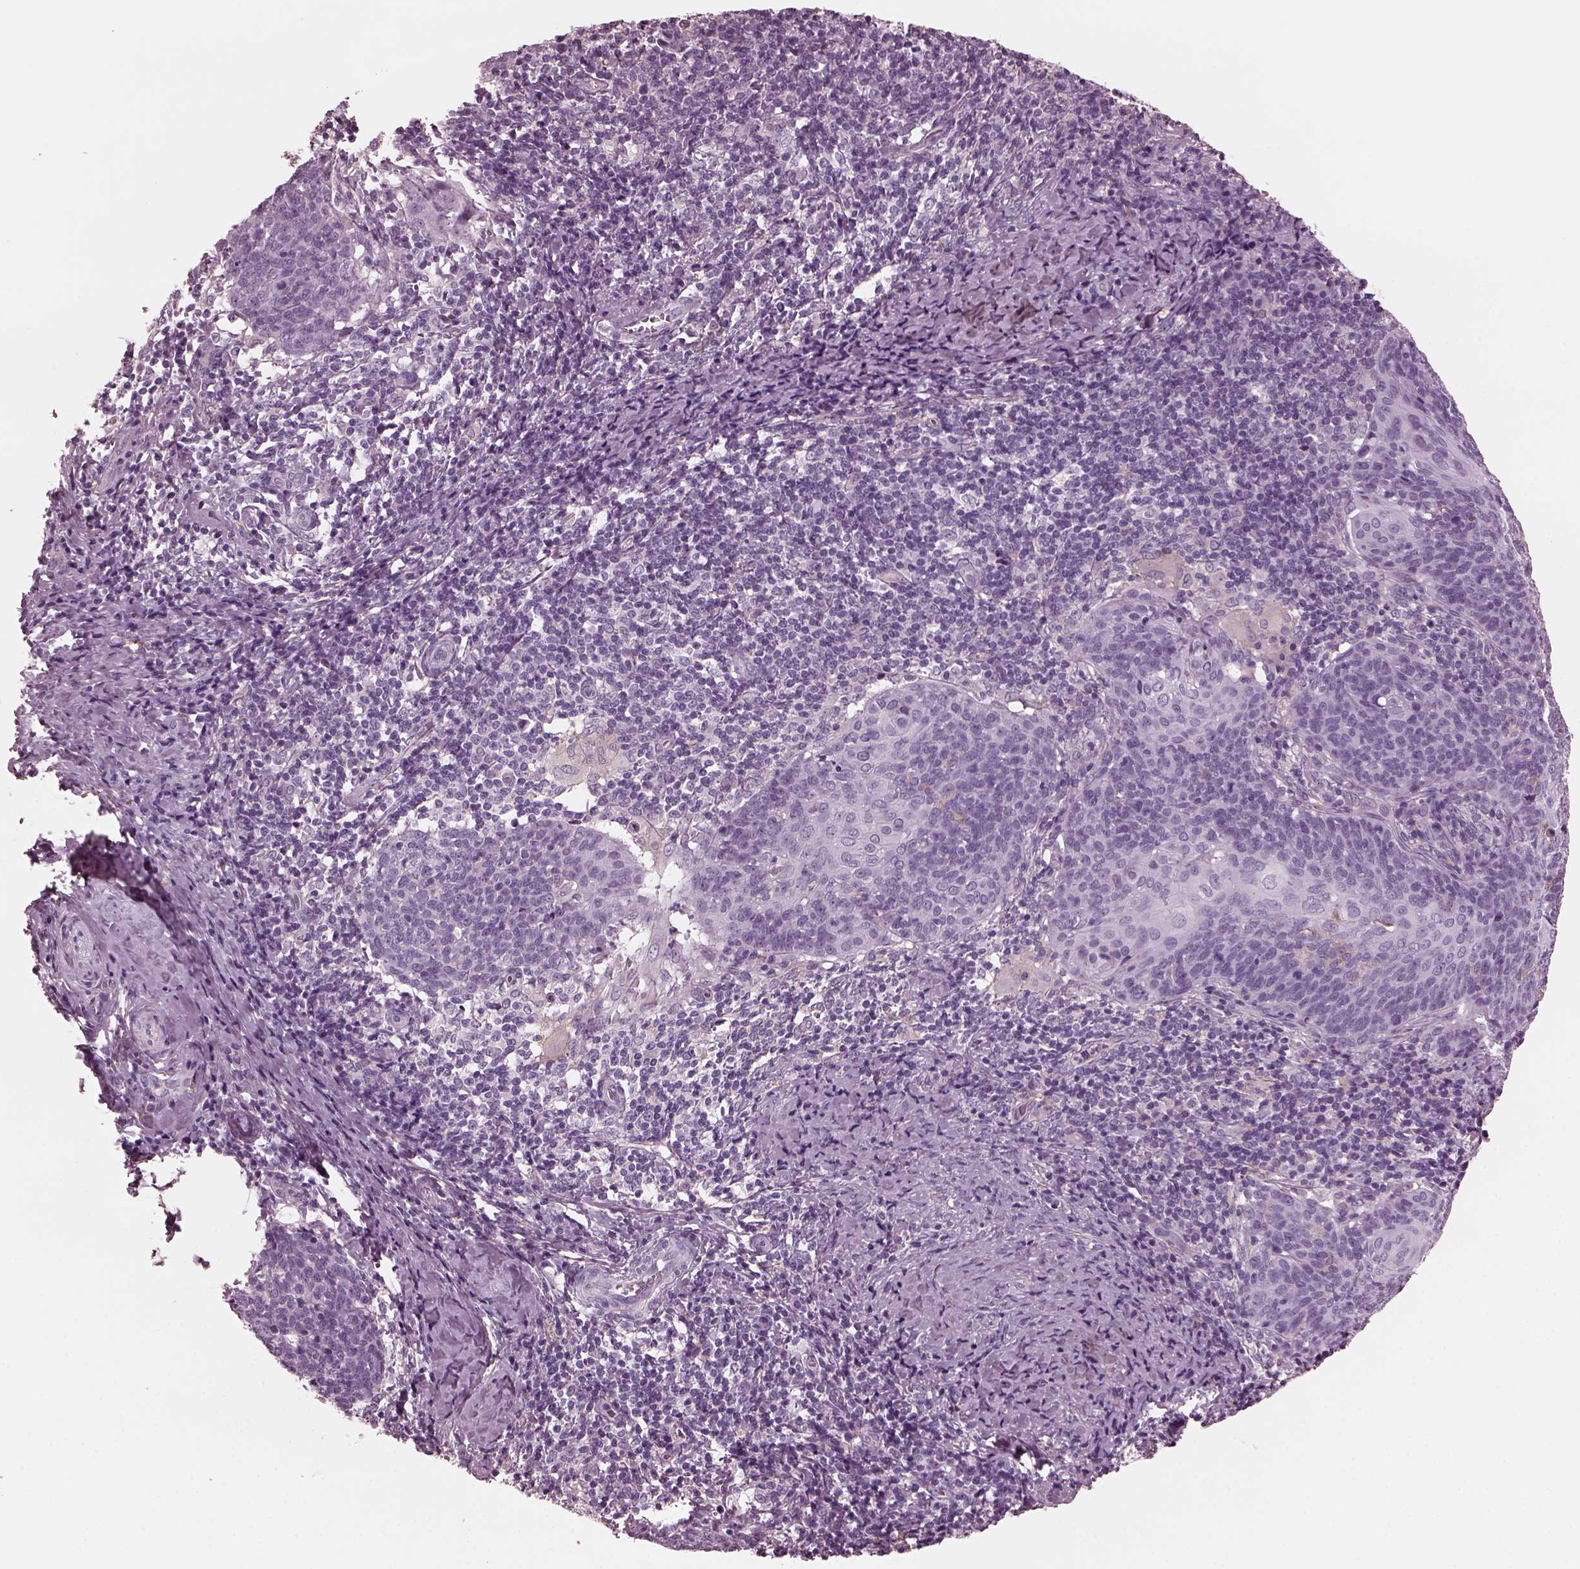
{"staining": {"intensity": "negative", "quantity": "none", "location": "none"}, "tissue": "cervical cancer", "cell_type": "Tumor cells", "image_type": "cancer", "snomed": [{"axis": "morphology", "description": "Normal tissue, NOS"}, {"axis": "morphology", "description": "Squamous cell carcinoma, NOS"}, {"axis": "topography", "description": "Cervix"}], "caption": "There is no significant expression in tumor cells of cervical cancer (squamous cell carcinoma).", "gene": "CGA", "patient": {"sex": "female", "age": 39}}